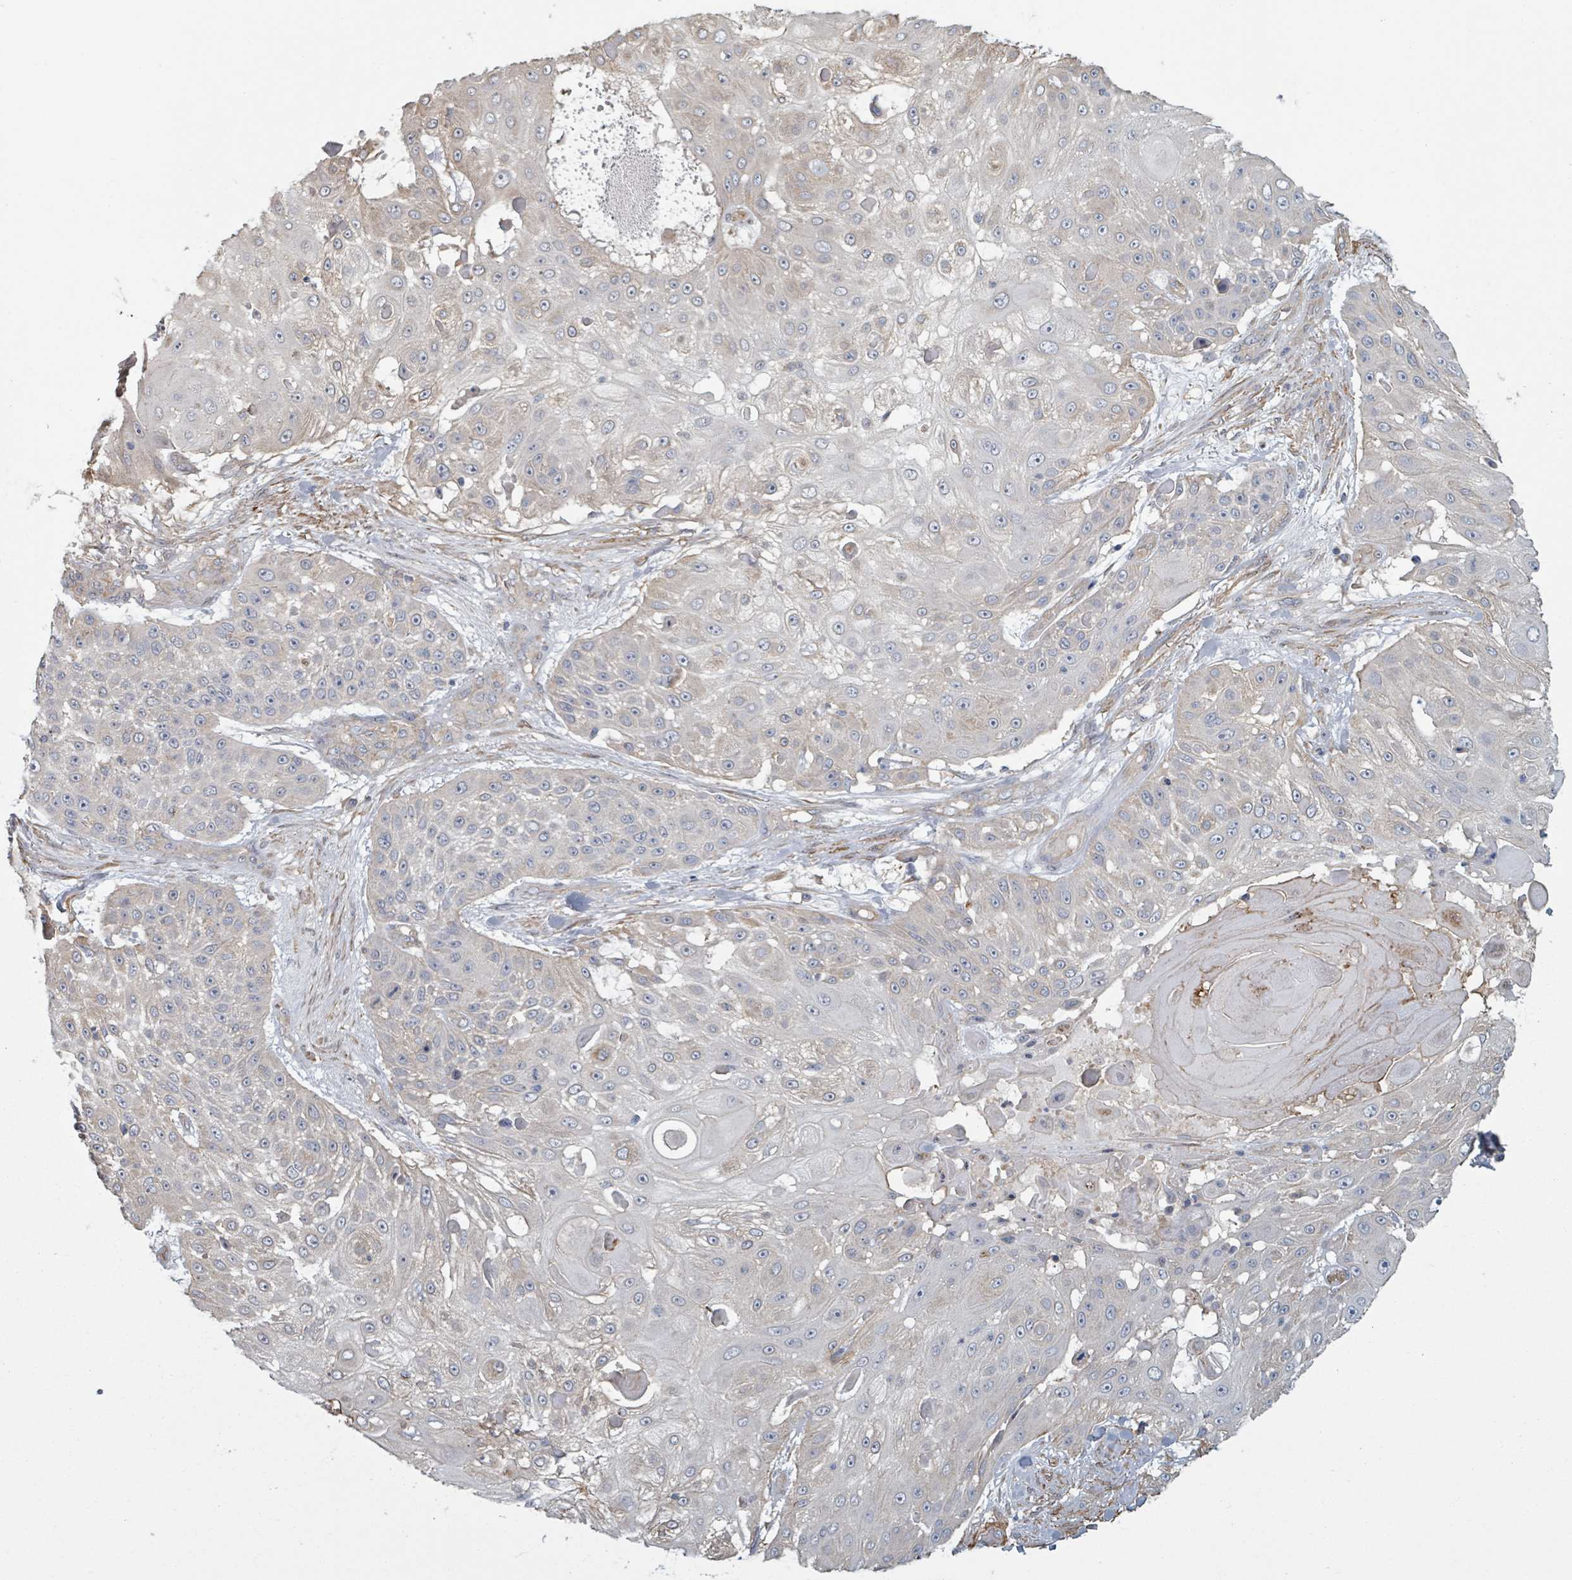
{"staining": {"intensity": "weak", "quantity": "<25%", "location": "cytoplasmic/membranous"}, "tissue": "skin cancer", "cell_type": "Tumor cells", "image_type": "cancer", "snomed": [{"axis": "morphology", "description": "Squamous cell carcinoma, NOS"}, {"axis": "topography", "description": "Skin"}], "caption": "Immunohistochemistry image of neoplastic tissue: human skin cancer stained with DAB (3,3'-diaminobenzidine) demonstrates no significant protein expression in tumor cells.", "gene": "ADCK1", "patient": {"sex": "female", "age": 86}}